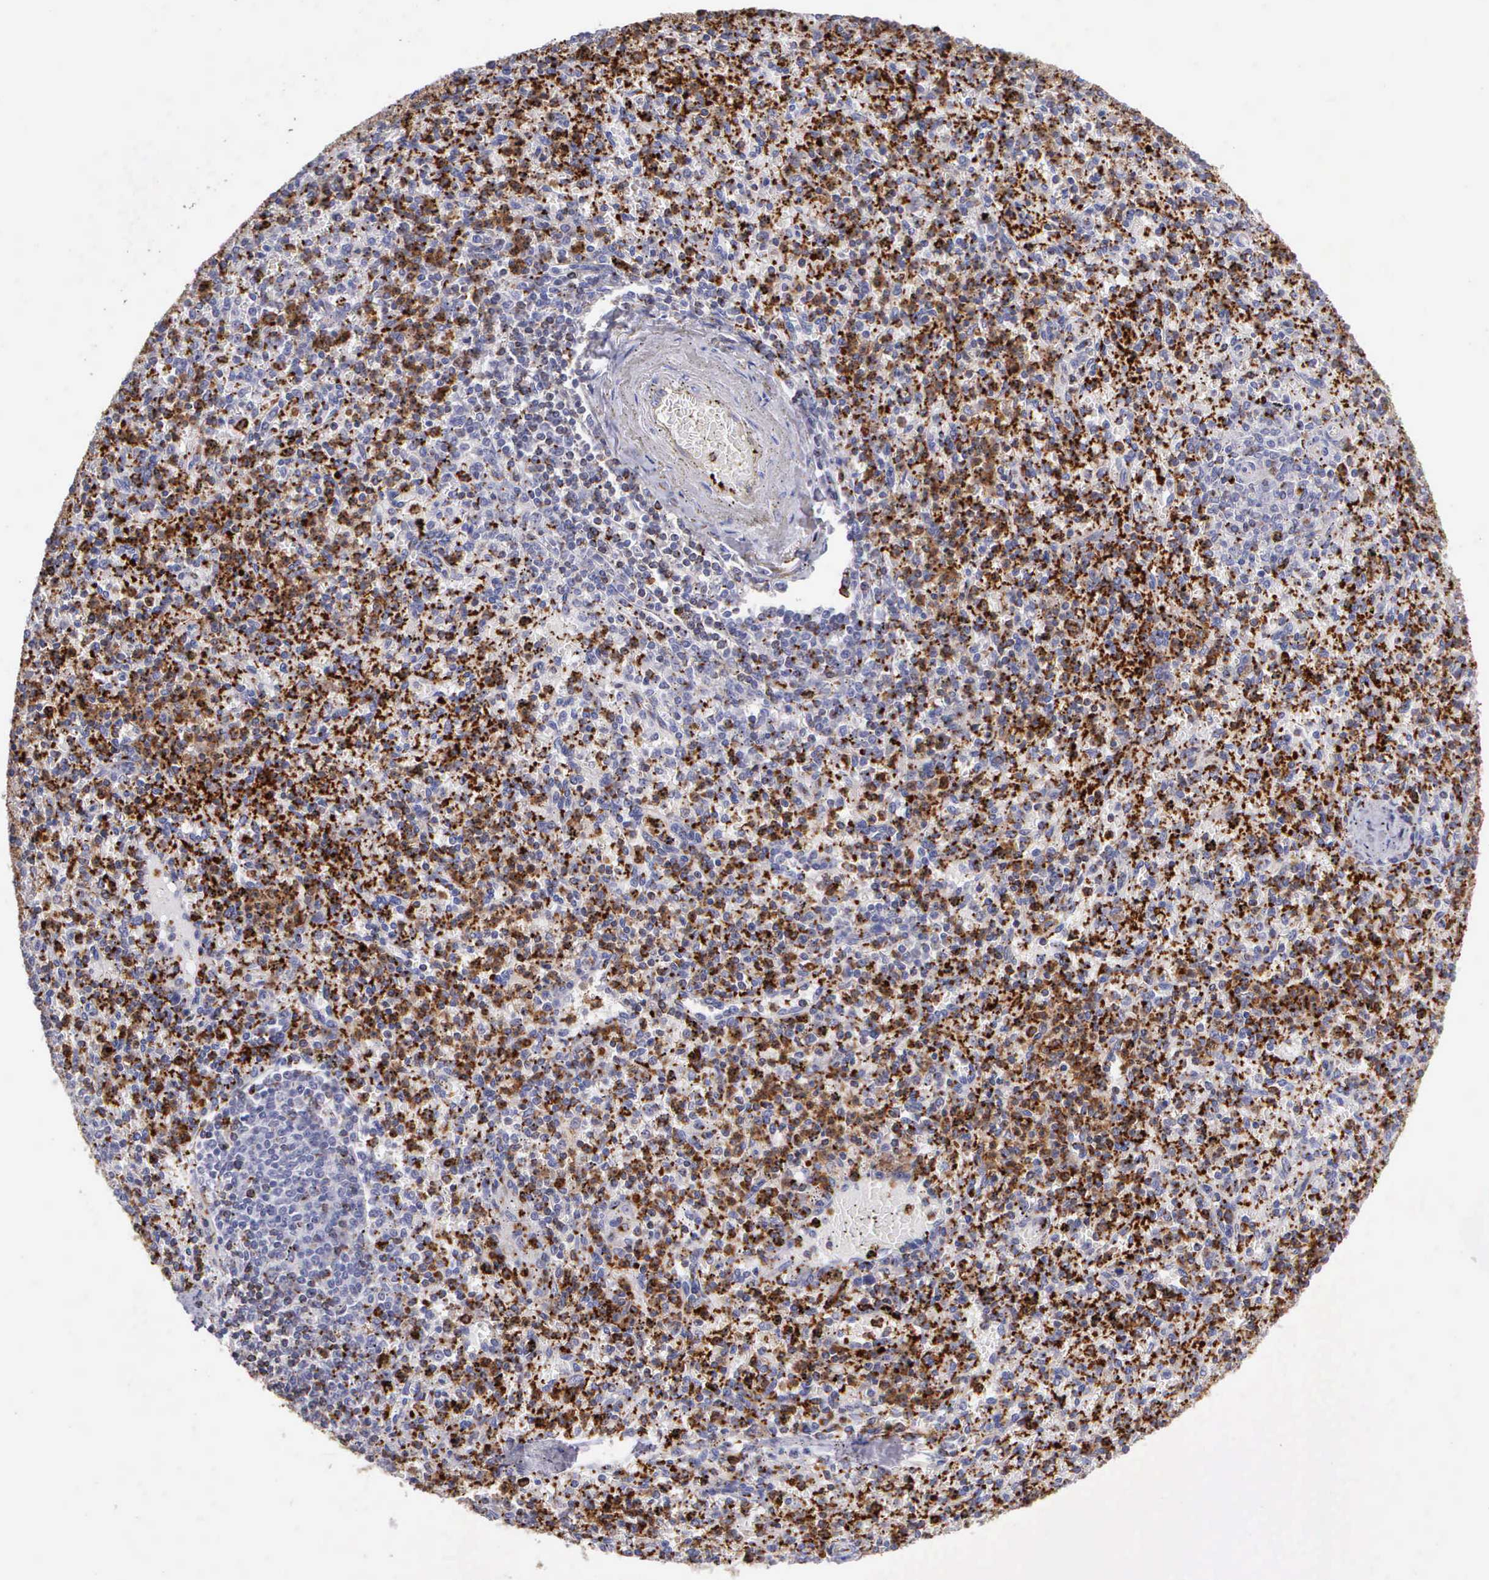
{"staining": {"intensity": "strong", "quantity": "25%-75%", "location": "cytoplasmic/membranous"}, "tissue": "spleen", "cell_type": "Cells in red pulp", "image_type": "normal", "snomed": [{"axis": "morphology", "description": "Normal tissue, NOS"}, {"axis": "topography", "description": "Spleen"}], "caption": "Unremarkable spleen shows strong cytoplasmic/membranous staining in about 25%-75% of cells in red pulp, visualized by immunohistochemistry. (DAB (3,3'-diaminobenzidine) = brown stain, brightfield microscopy at high magnification).", "gene": "SRGN", "patient": {"sex": "male", "age": 72}}